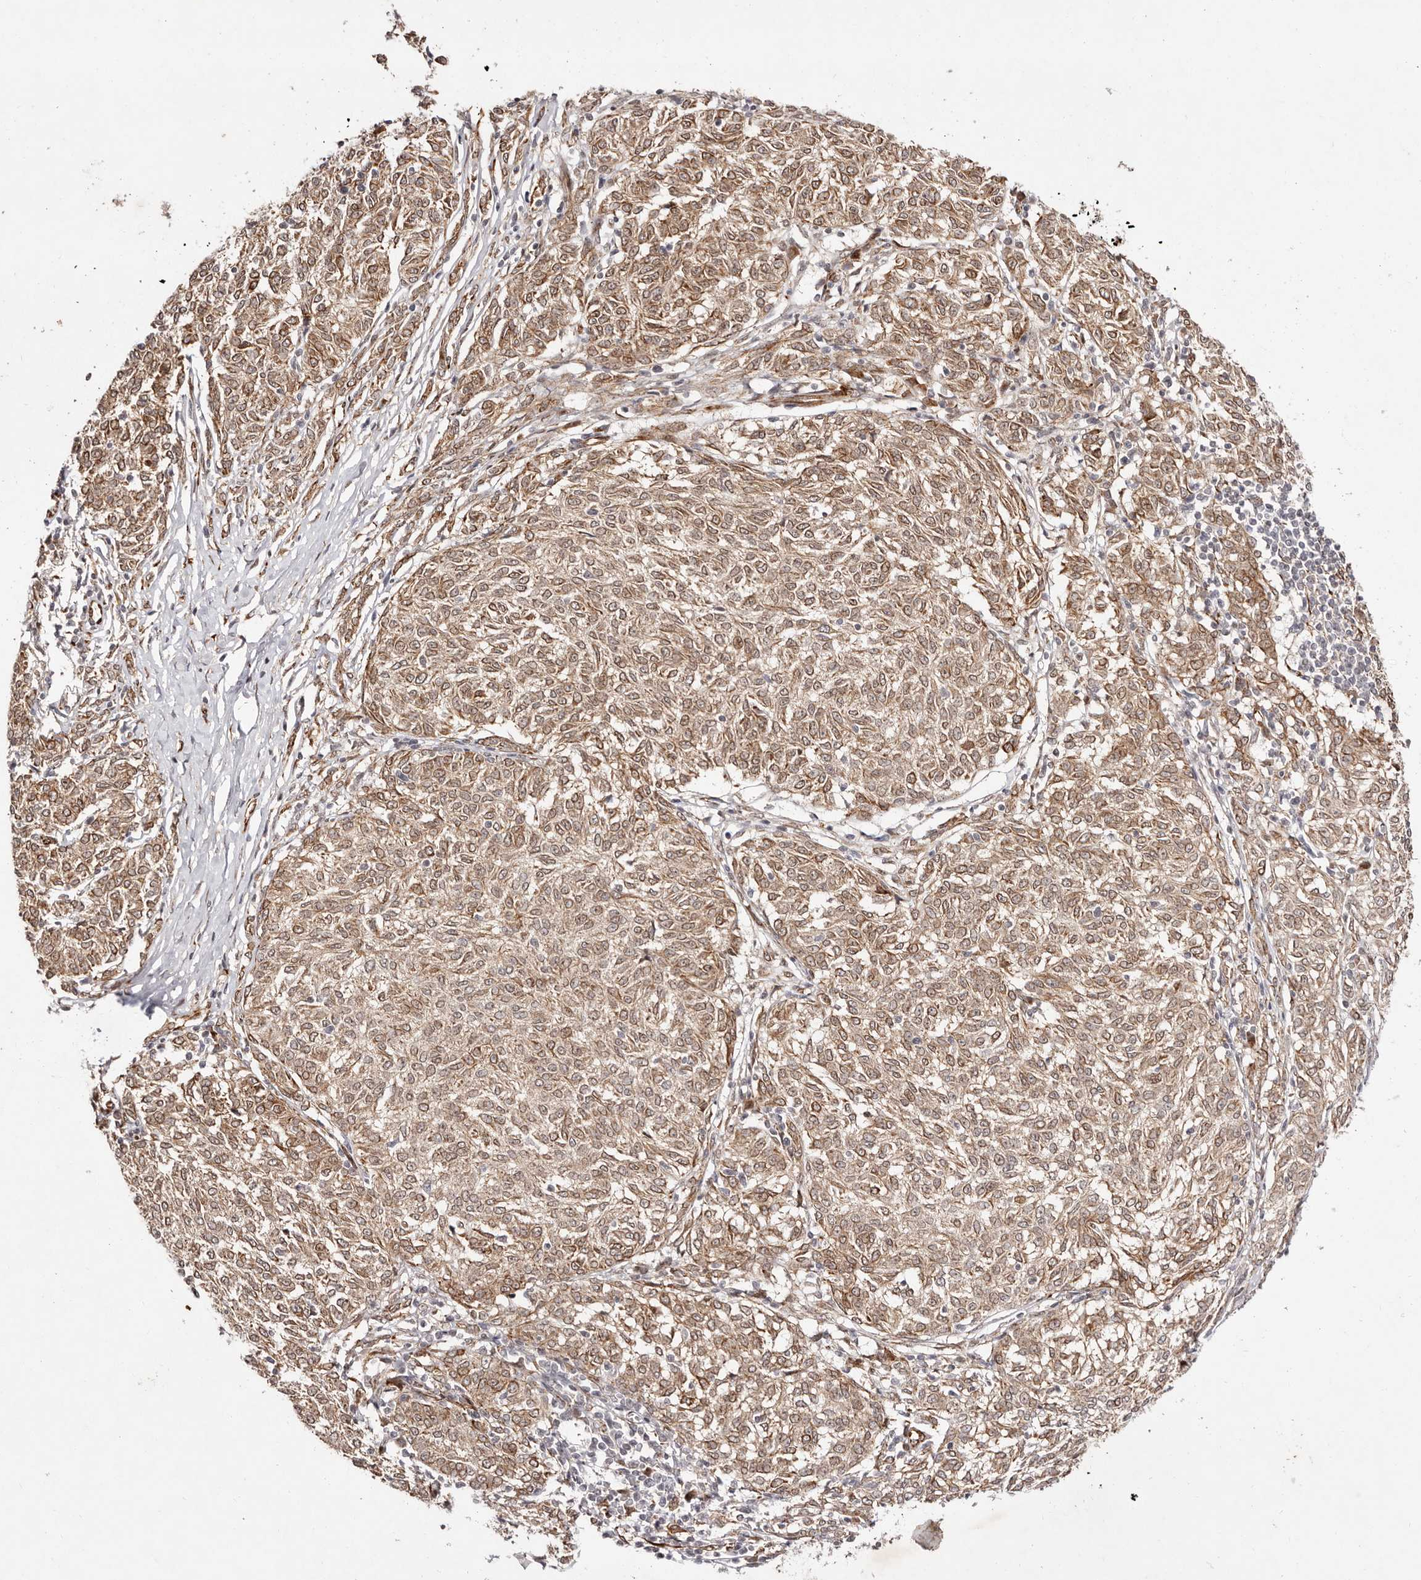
{"staining": {"intensity": "moderate", "quantity": ">75%", "location": "cytoplasmic/membranous,nuclear"}, "tissue": "melanoma", "cell_type": "Tumor cells", "image_type": "cancer", "snomed": [{"axis": "morphology", "description": "Malignant melanoma, NOS"}, {"axis": "topography", "description": "Skin"}], "caption": "The micrograph shows staining of melanoma, revealing moderate cytoplasmic/membranous and nuclear protein positivity (brown color) within tumor cells.", "gene": "BCL2L15", "patient": {"sex": "female", "age": 72}}